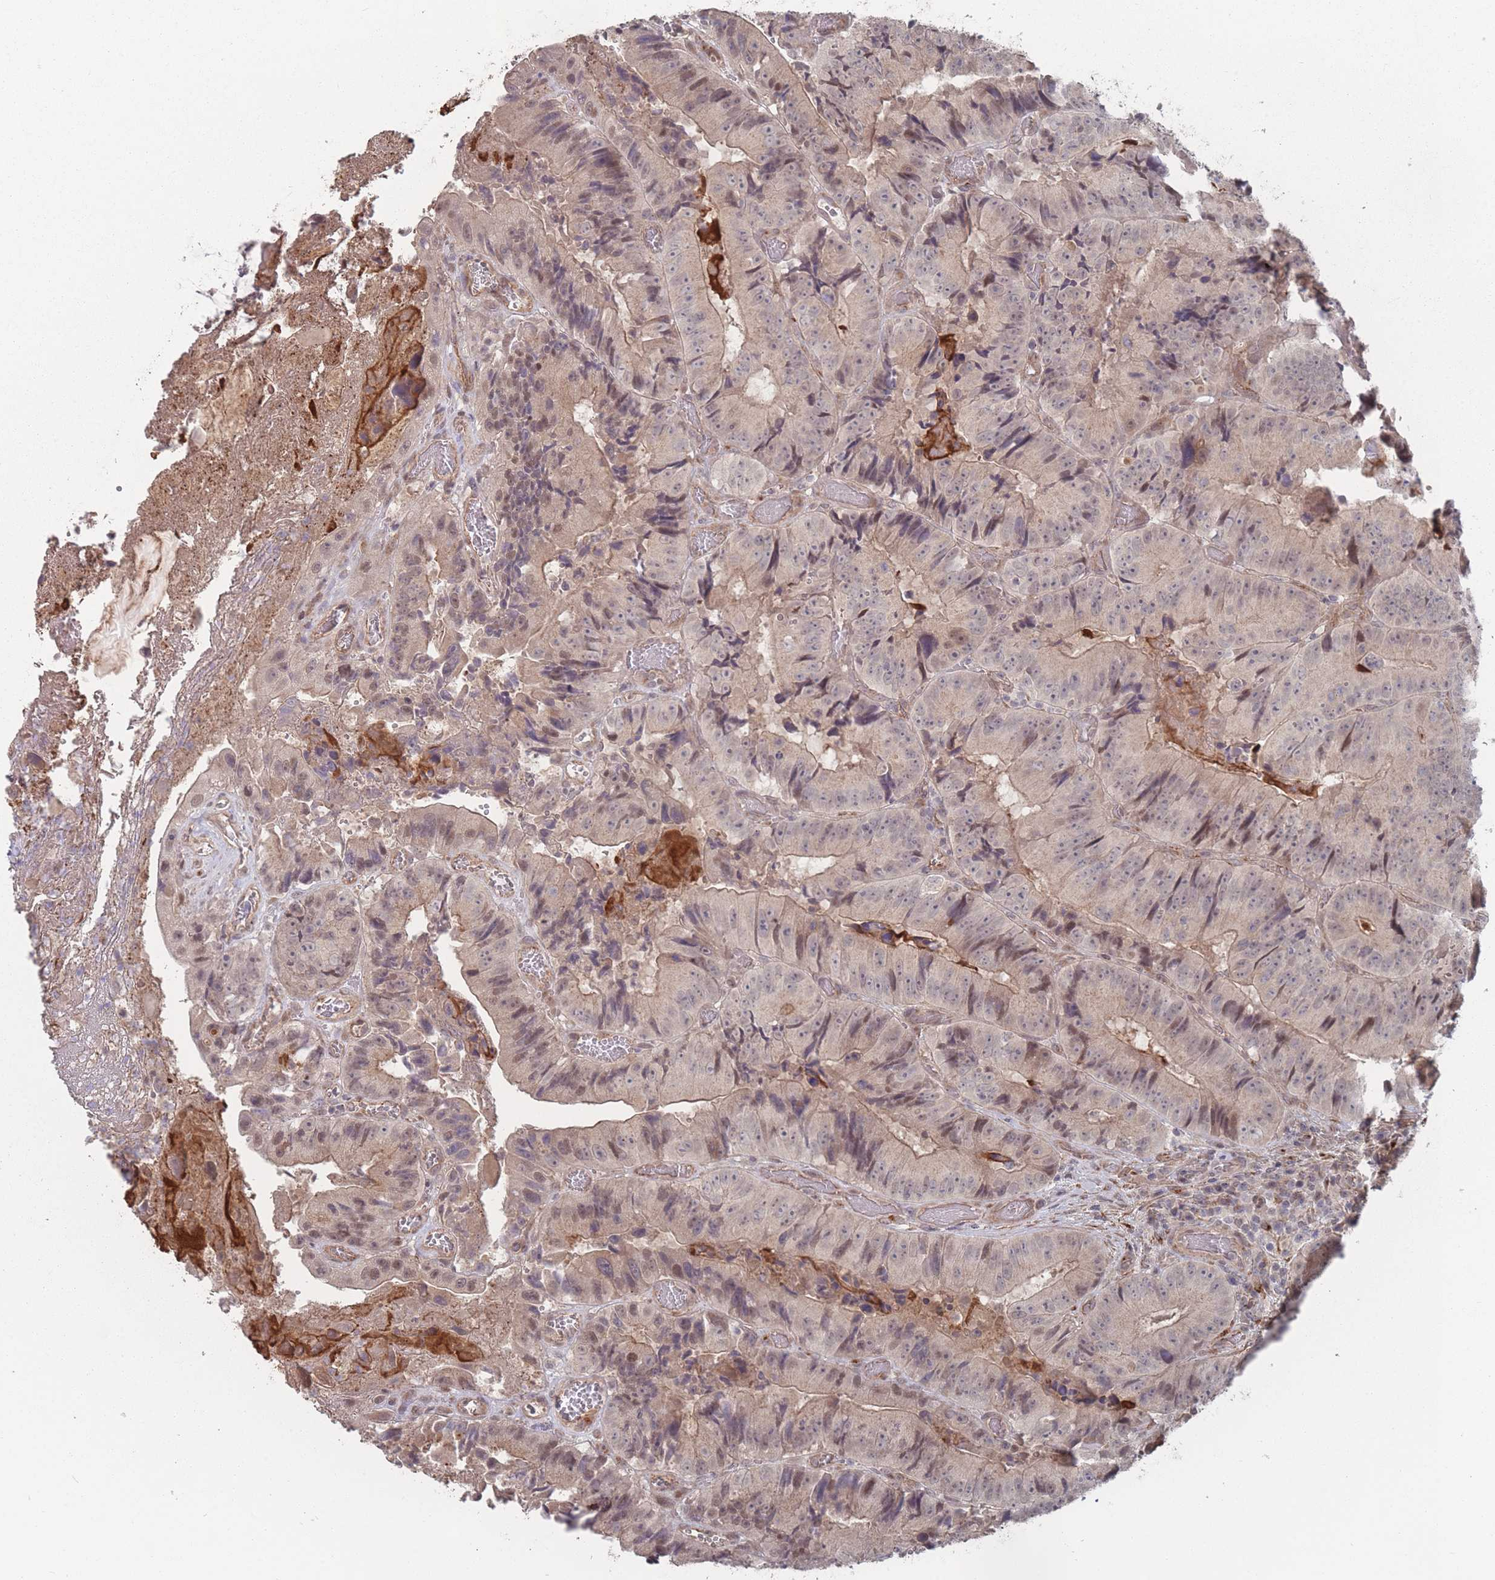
{"staining": {"intensity": "weak", "quantity": "25%-75%", "location": "cytoplasmic/membranous,nuclear"}, "tissue": "colorectal cancer", "cell_type": "Tumor cells", "image_type": "cancer", "snomed": [{"axis": "morphology", "description": "Adenocarcinoma, NOS"}, {"axis": "topography", "description": "Colon"}], "caption": "The image exhibits staining of colorectal adenocarcinoma, revealing weak cytoplasmic/membranous and nuclear protein staining (brown color) within tumor cells.", "gene": "CNTRL", "patient": {"sex": "female", "age": 86}}